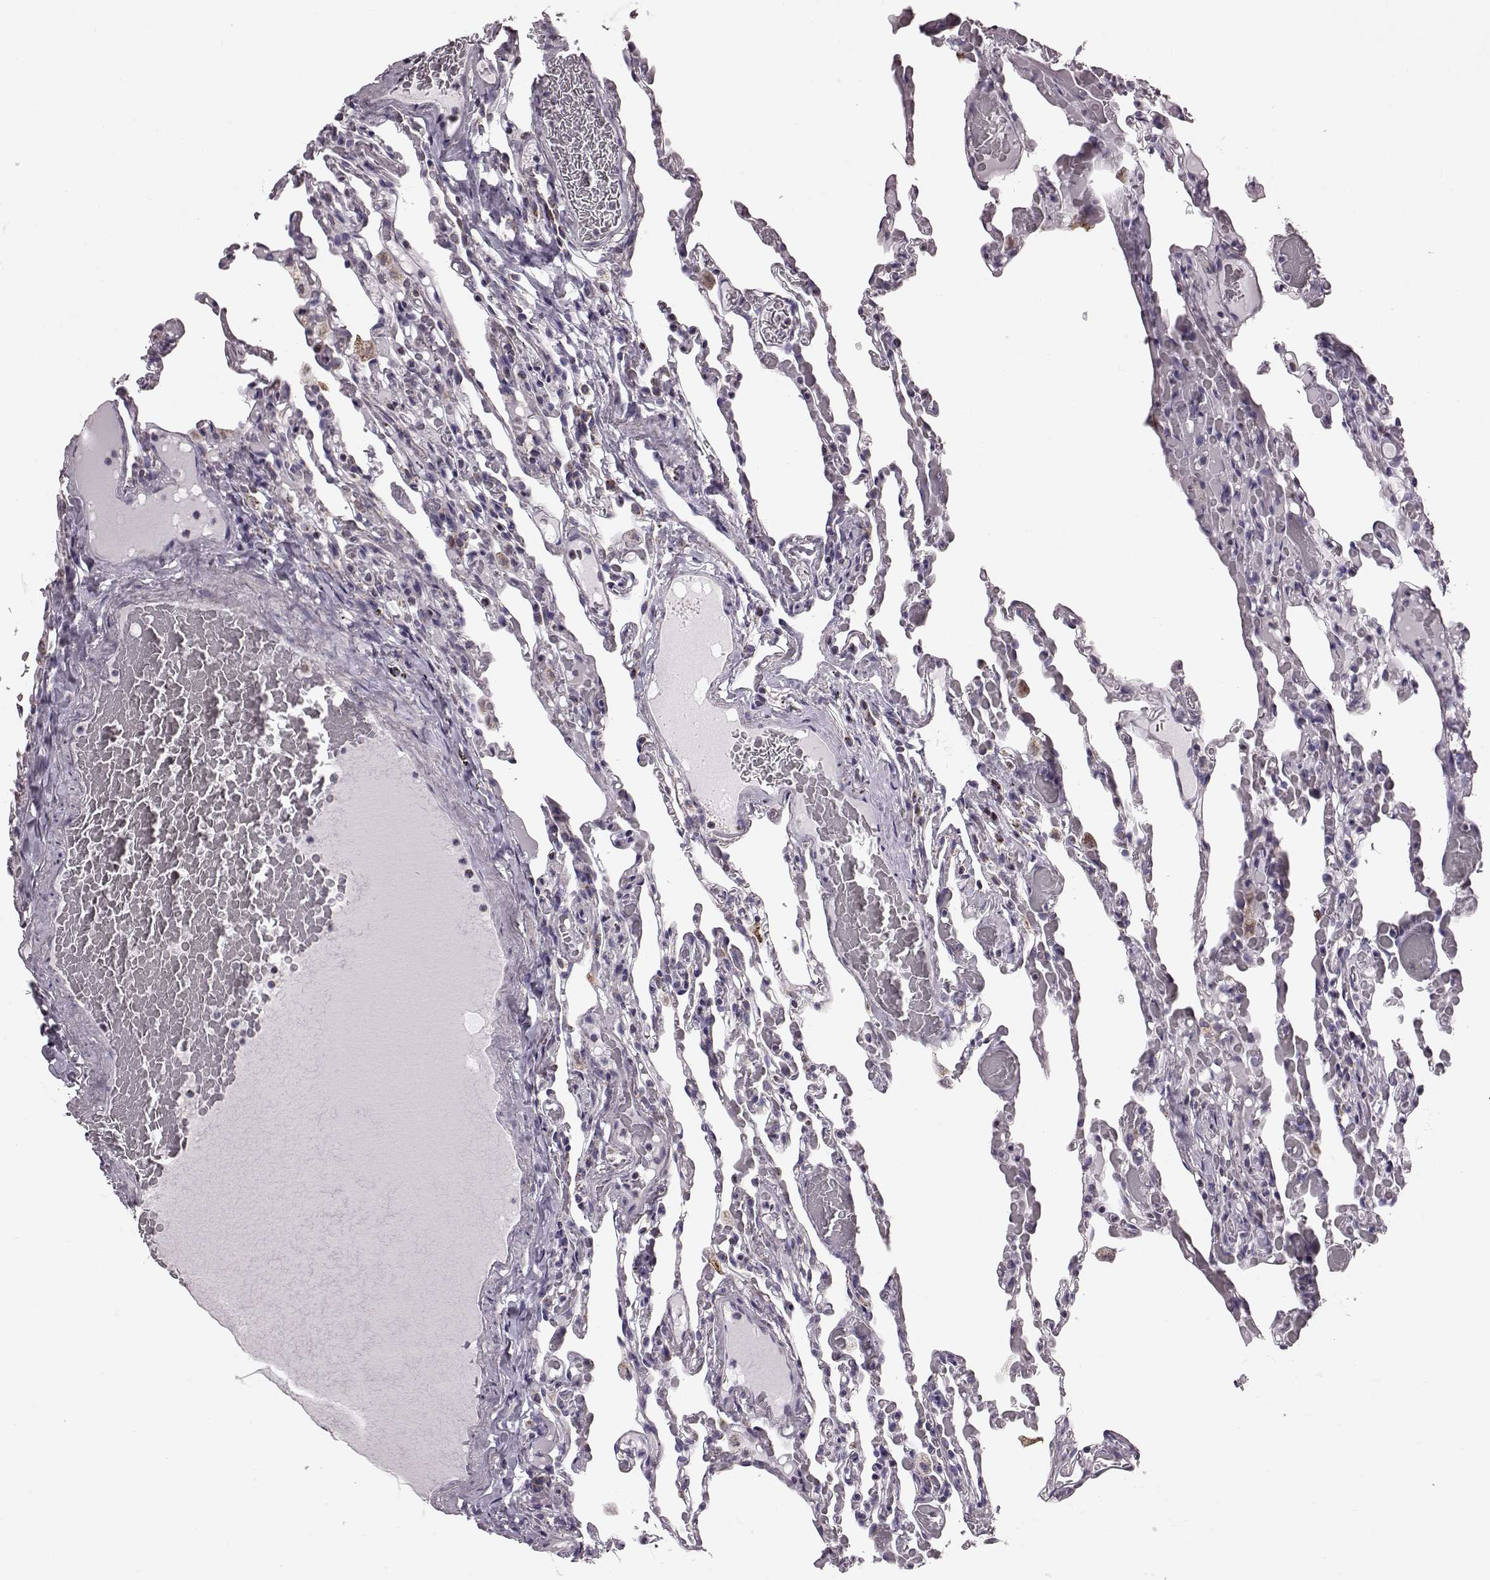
{"staining": {"intensity": "negative", "quantity": "none", "location": "none"}, "tissue": "lung", "cell_type": "Alveolar cells", "image_type": "normal", "snomed": [{"axis": "morphology", "description": "Normal tissue, NOS"}, {"axis": "topography", "description": "Lung"}], "caption": "Immunohistochemistry (IHC) of unremarkable human lung reveals no staining in alveolar cells.", "gene": "ATP5MF", "patient": {"sex": "female", "age": 43}}